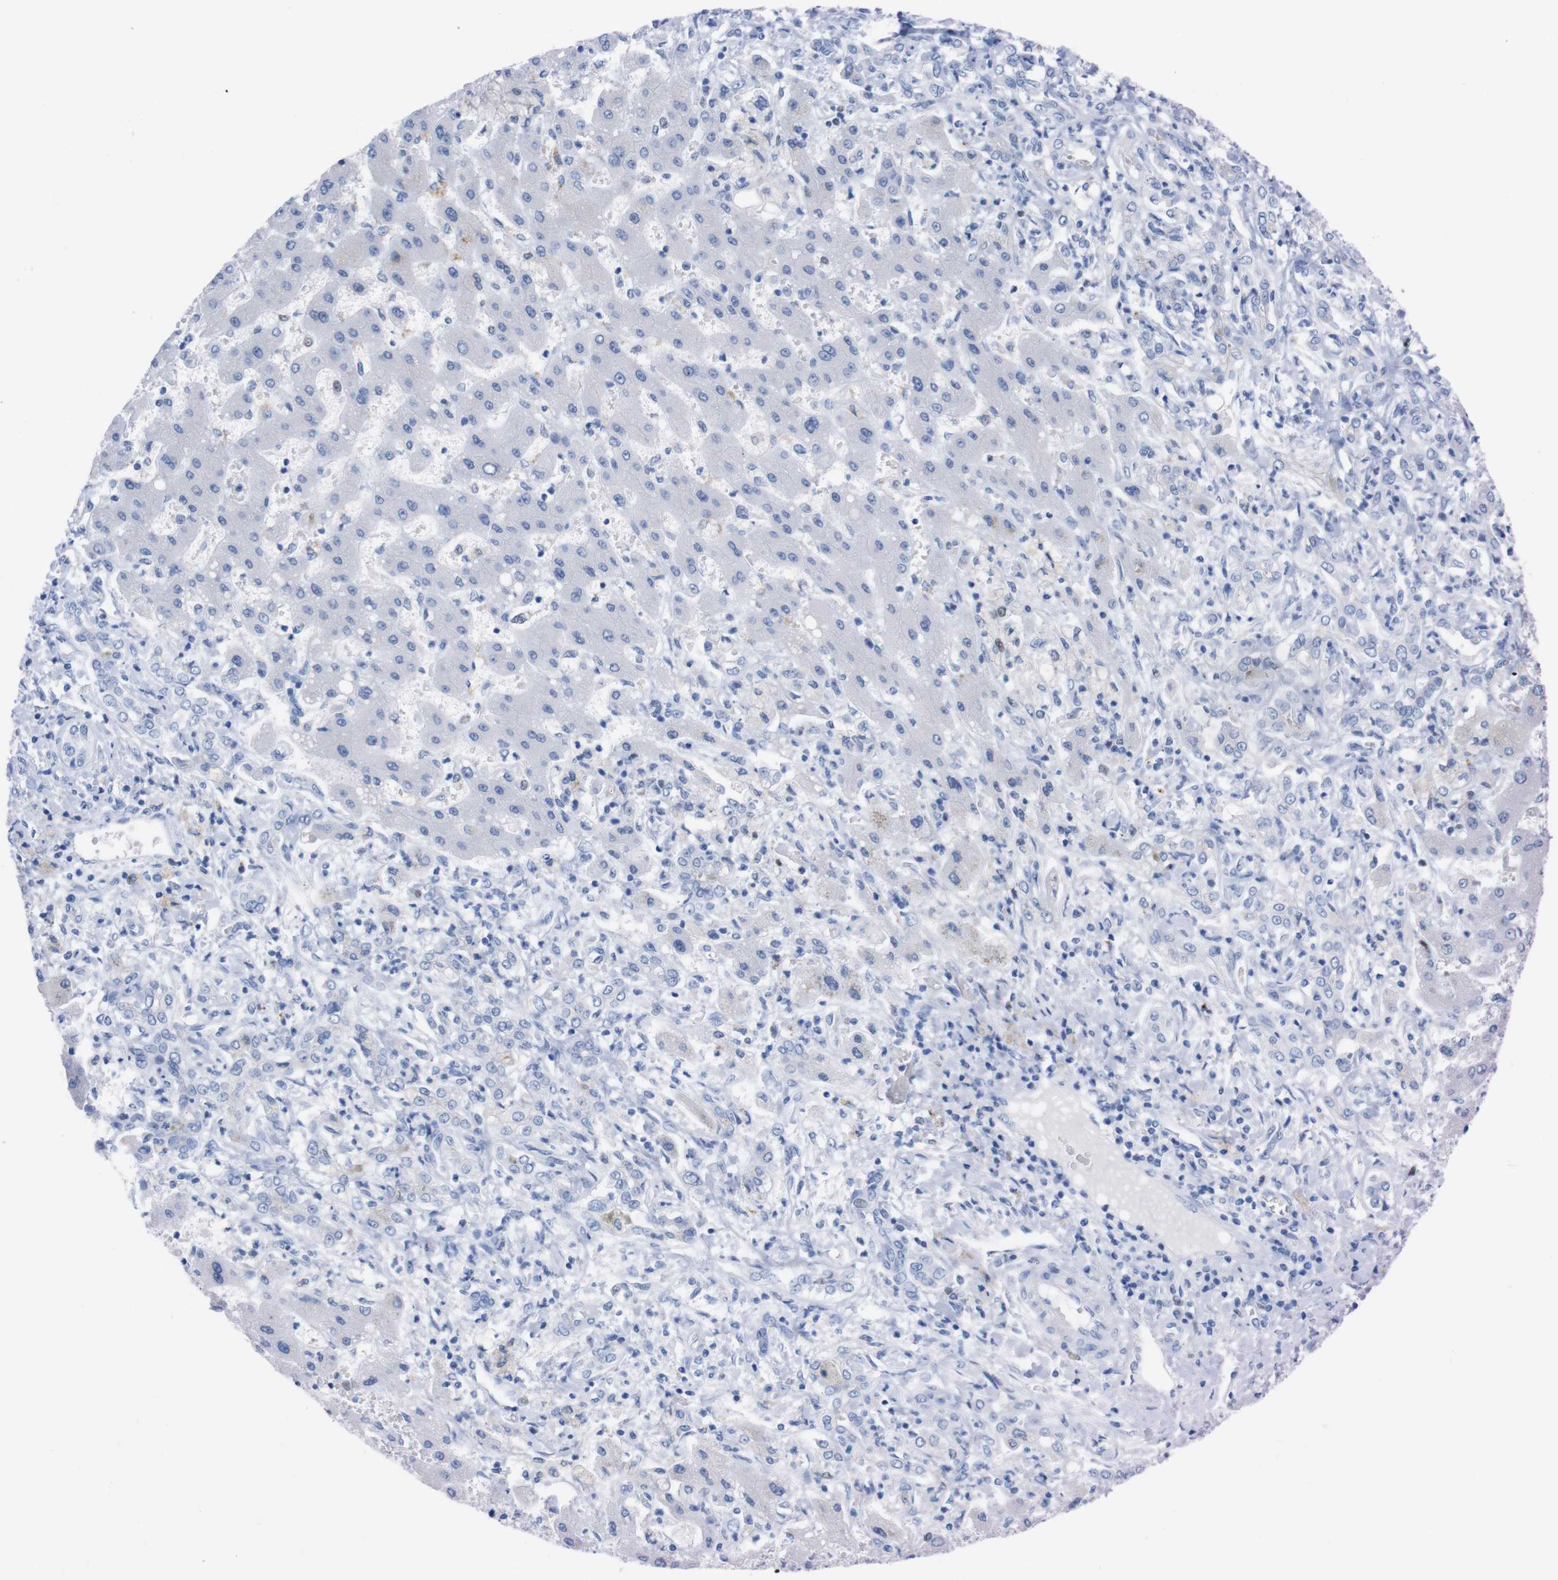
{"staining": {"intensity": "negative", "quantity": "none", "location": "none"}, "tissue": "liver cancer", "cell_type": "Tumor cells", "image_type": "cancer", "snomed": [{"axis": "morphology", "description": "Cholangiocarcinoma"}, {"axis": "topography", "description": "Liver"}], "caption": "Immunohistochemistry (IHC) histopathology image of neoplastic tissue: cholangiocarcinoma (liver) stained with DAB (3,3'-diaminobenzidine) demonstrates no significant protein positivity in tumor cells.", "gene": "P2RY12", "patient": {"sex": "male", "age": 50}}